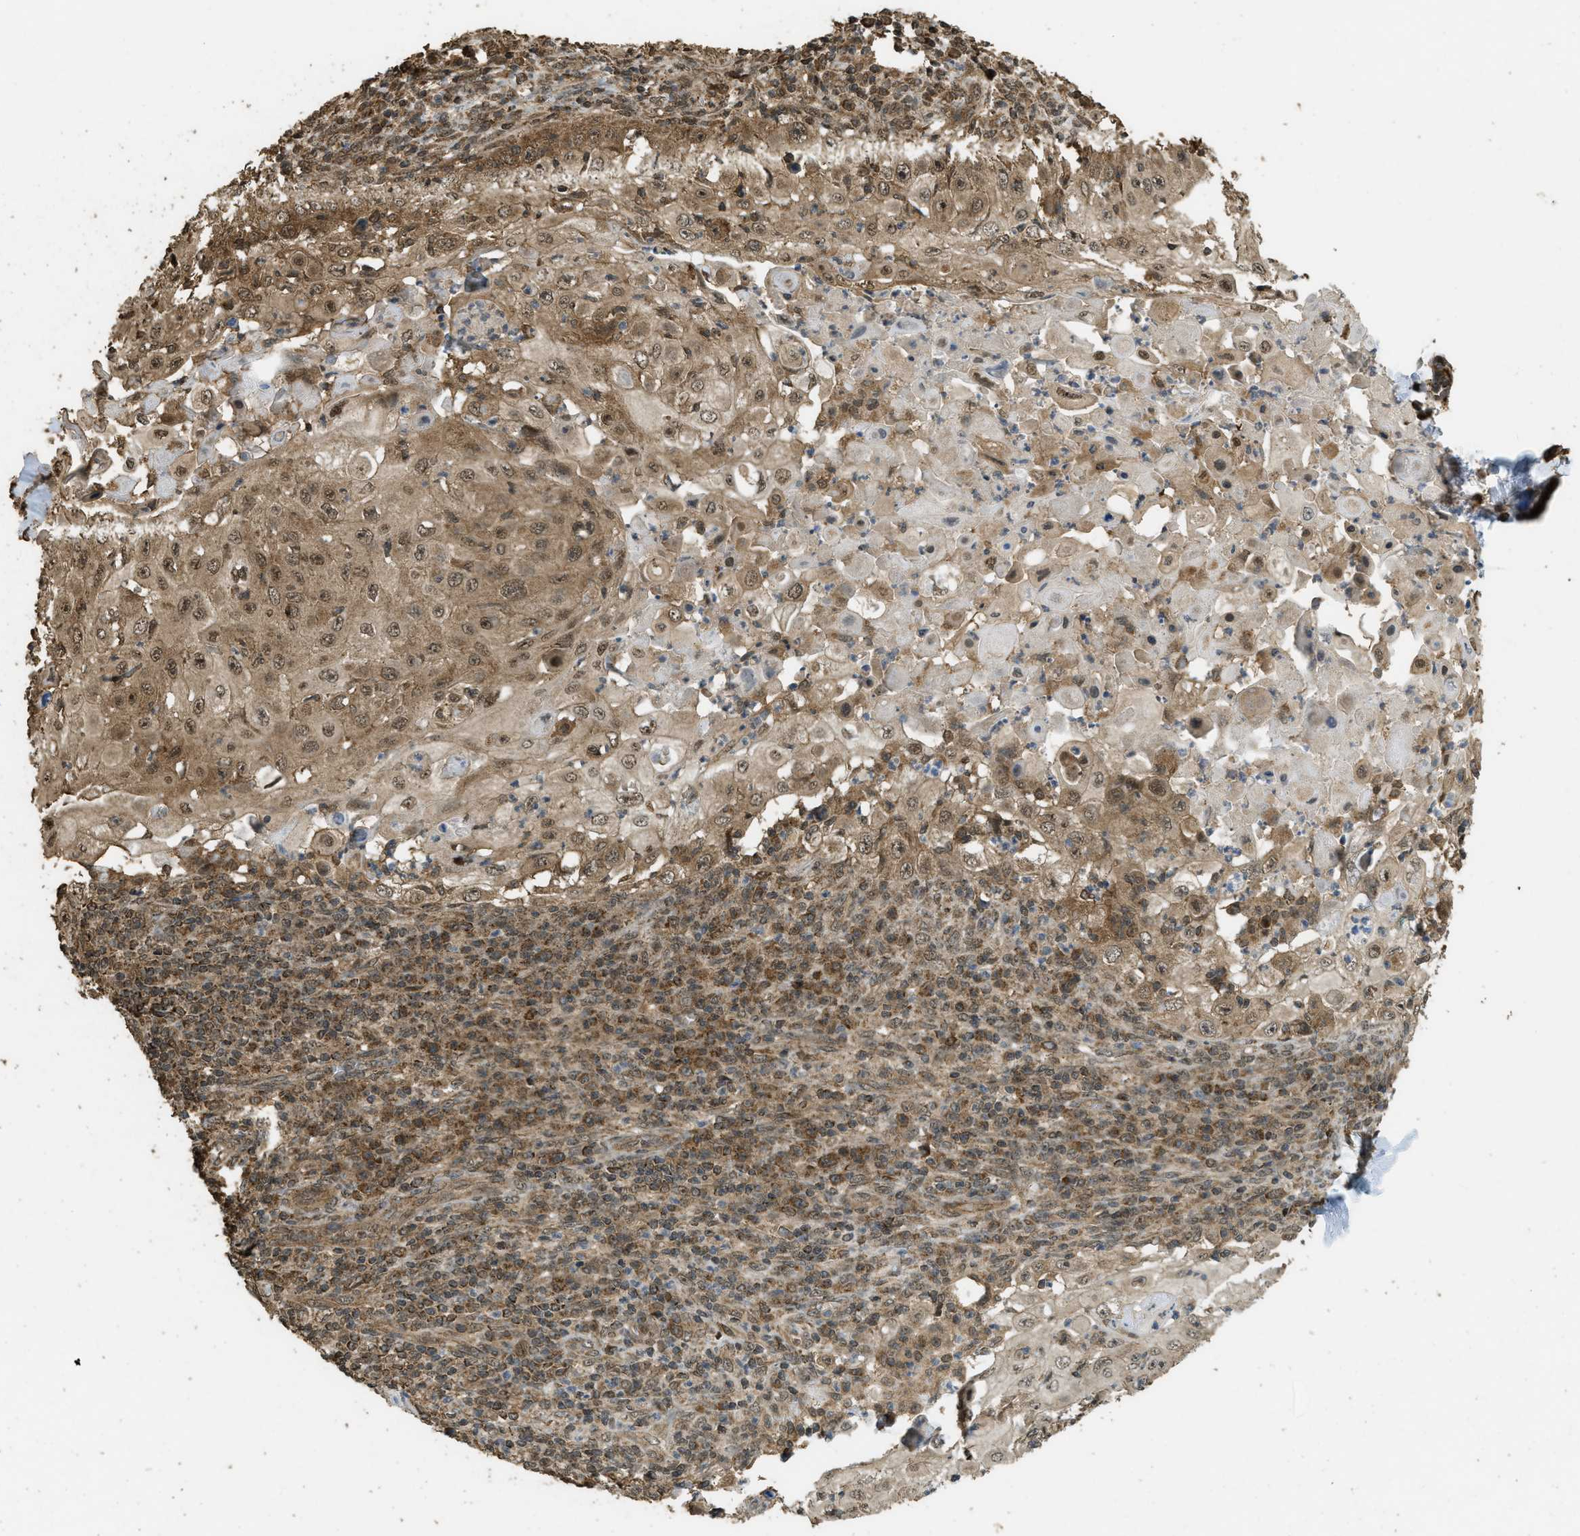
{"staining": {"intensity": "moderate", "quantity": ">75%", "location": "cytoplasmic/membranous,nuclear"}, "tissue": "skin cancer", "cell_type": "Tumor cells", "image_type": "cancer", "snomed": [{"axis": "morphology", "description": "Squamous cell carcinoma, NOS"}, {"axis": "topography", "description": "Skin"}], "caption": "Human squamous cell carcinoma (skin) stained with a protein marker exhibits moderate staining in tumor cells.", "gene": "CTPS1", "patient": {"sex": "male", "age": 86}}